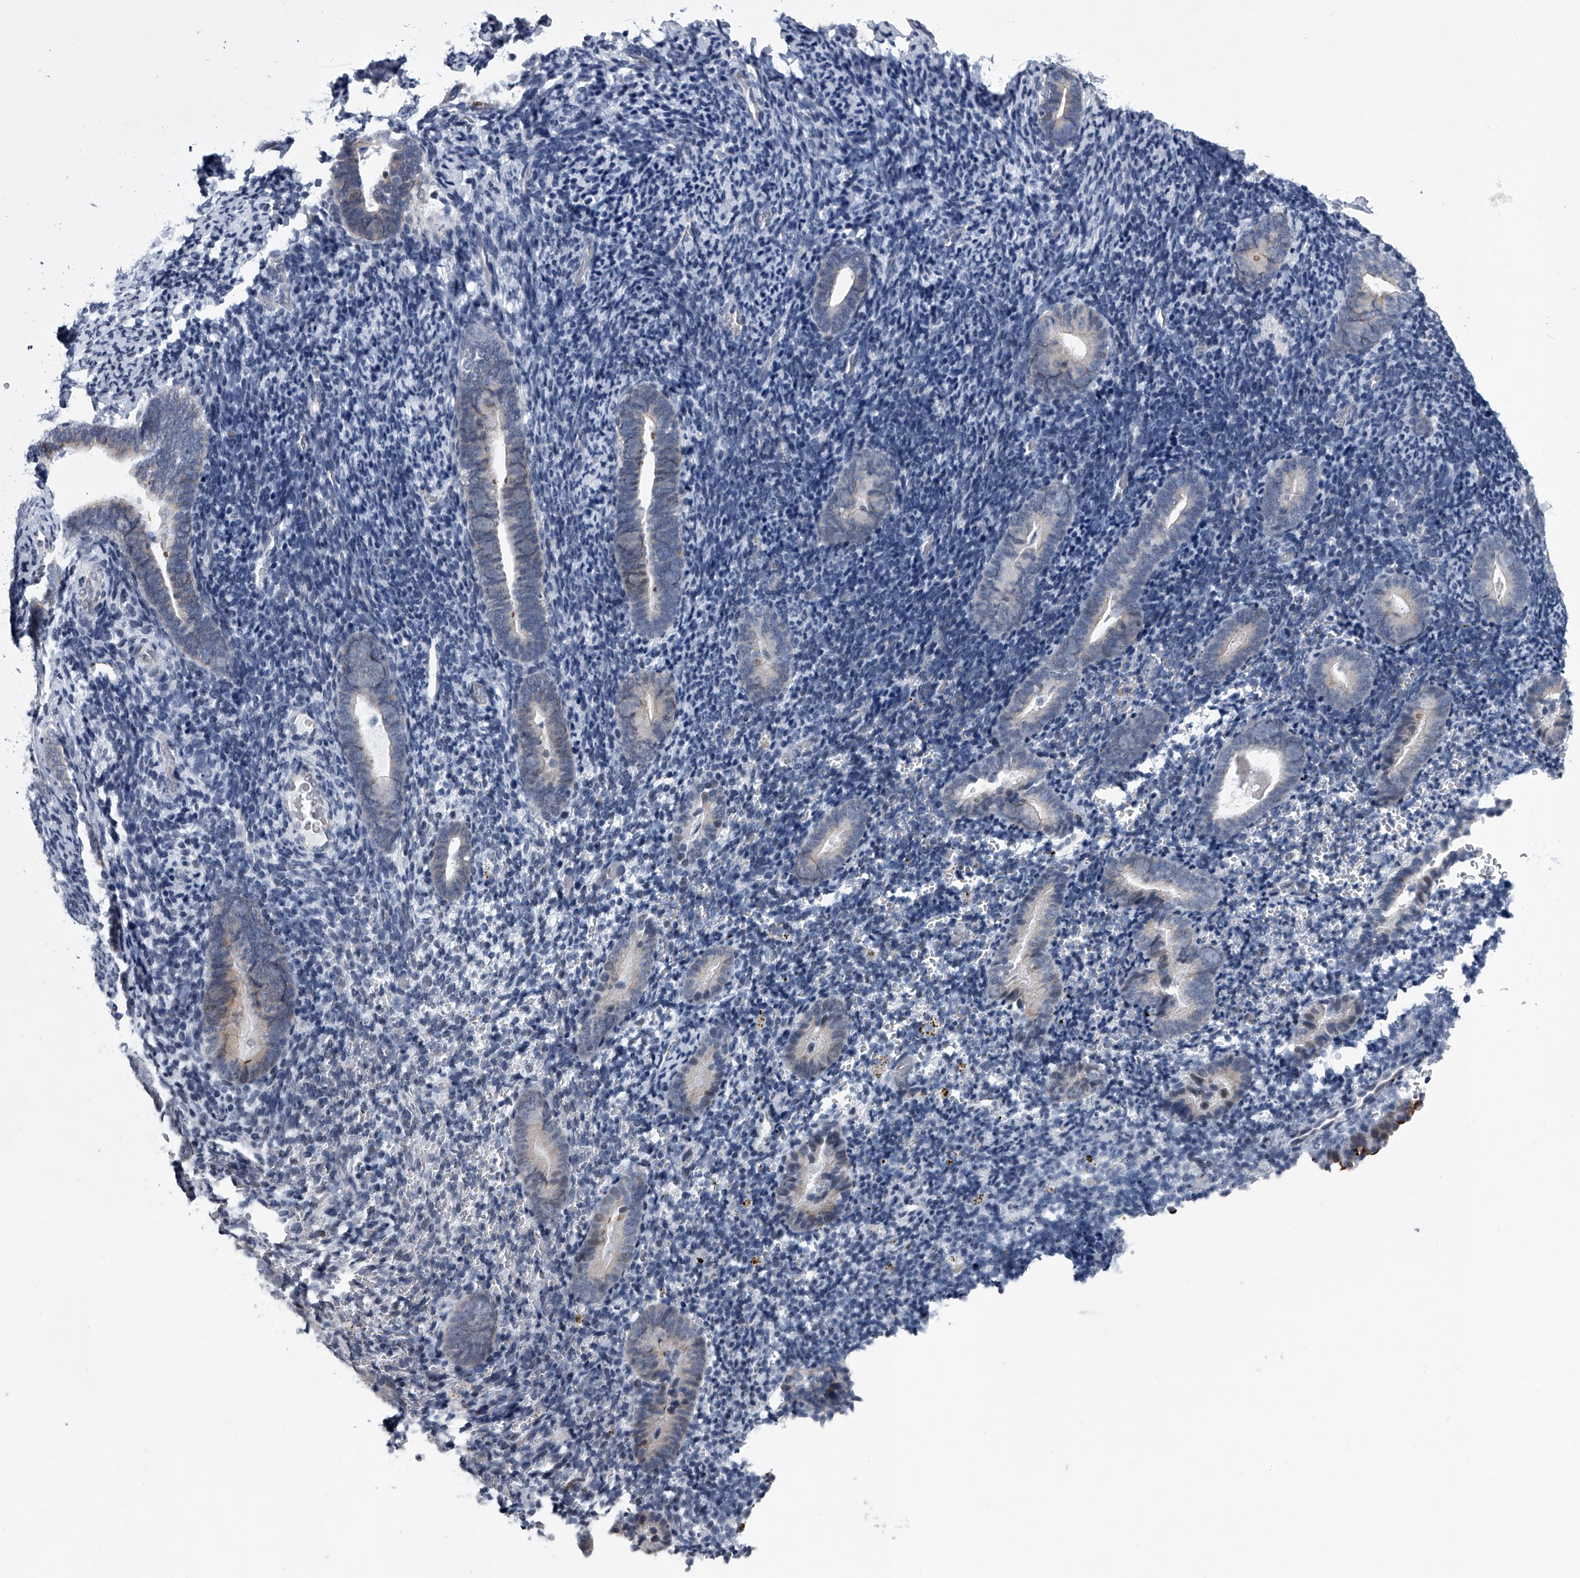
{"staining": {"intensity": "negative", "quantity": "none", "location": "none"}, "tissue": "endometrium", "cell_type": "Cells in endometrial stroma", "image_type": "normal", "snomed": [{"axis": "morphology", "description": "Normal tissue, NOS"}, {"axis": "topography", "description": "Endometrium"}], "caption": "Immunohistochemistry of benign endometrium reveals no staining in cells in endometrial stroma. (IHC, brightfield microscopy, high magnification).", "gene": "PPP2R5D", "patient": {"sex": "female", "age": 51}}